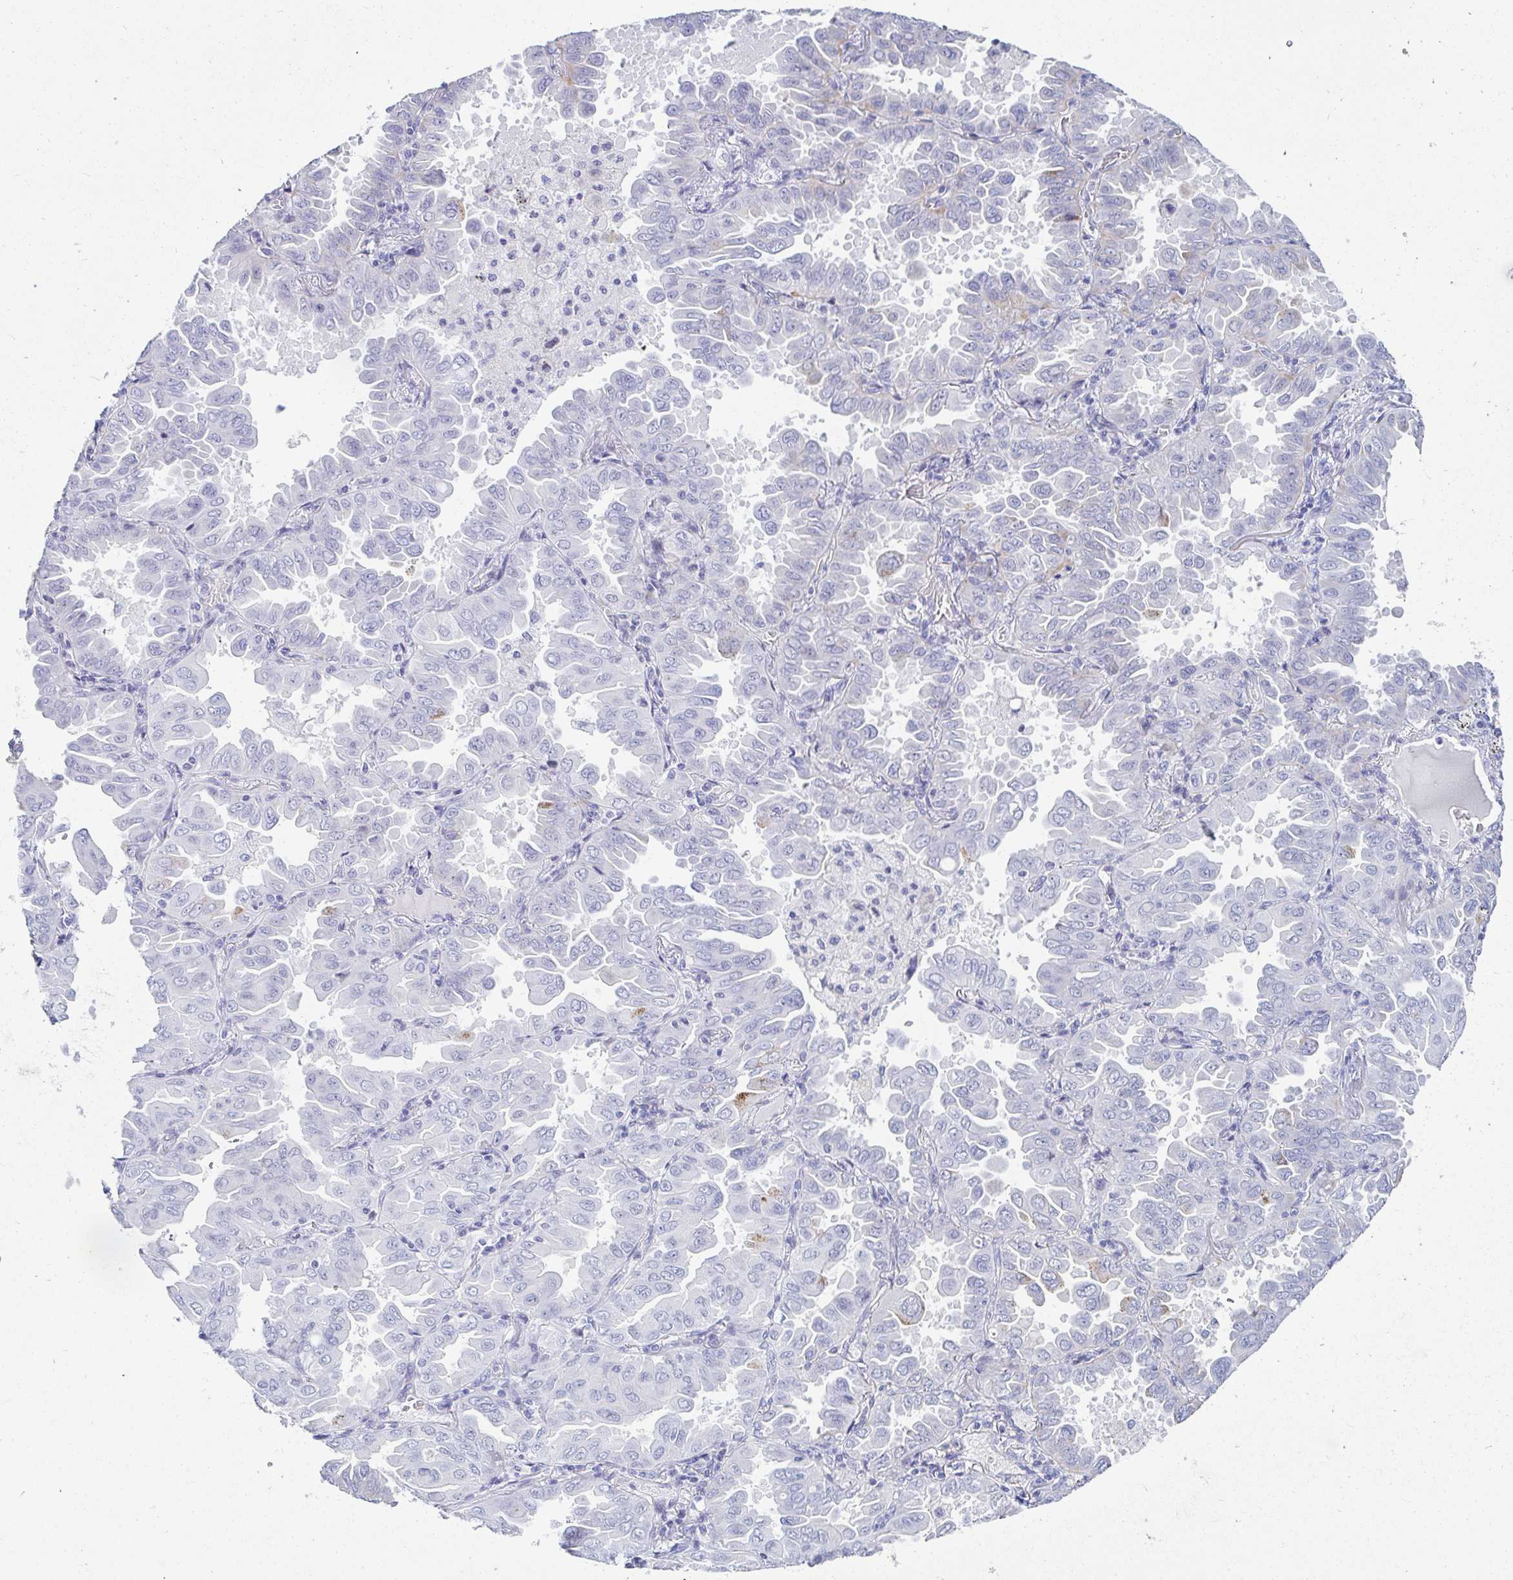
{"staining": {"intensity": "negative", "quantity": "none", "location": "none"}, "tissue": "lung cancer", "cell_type": "Tumor cells", "image_type": "cancer", "snomed": [{"axis": "morphology", "description": "Adenocarcinoma, NOS"}, {"axis": "topography", "description": "Lung"}], "caption": "DAB (3,3'-diaminobenzidine) immunohistochemical staining of human lung cancer reveals no significant expression in tumor cells.", "gene": "OR10K1", "patient": {"sex": "male", "age": 64}}